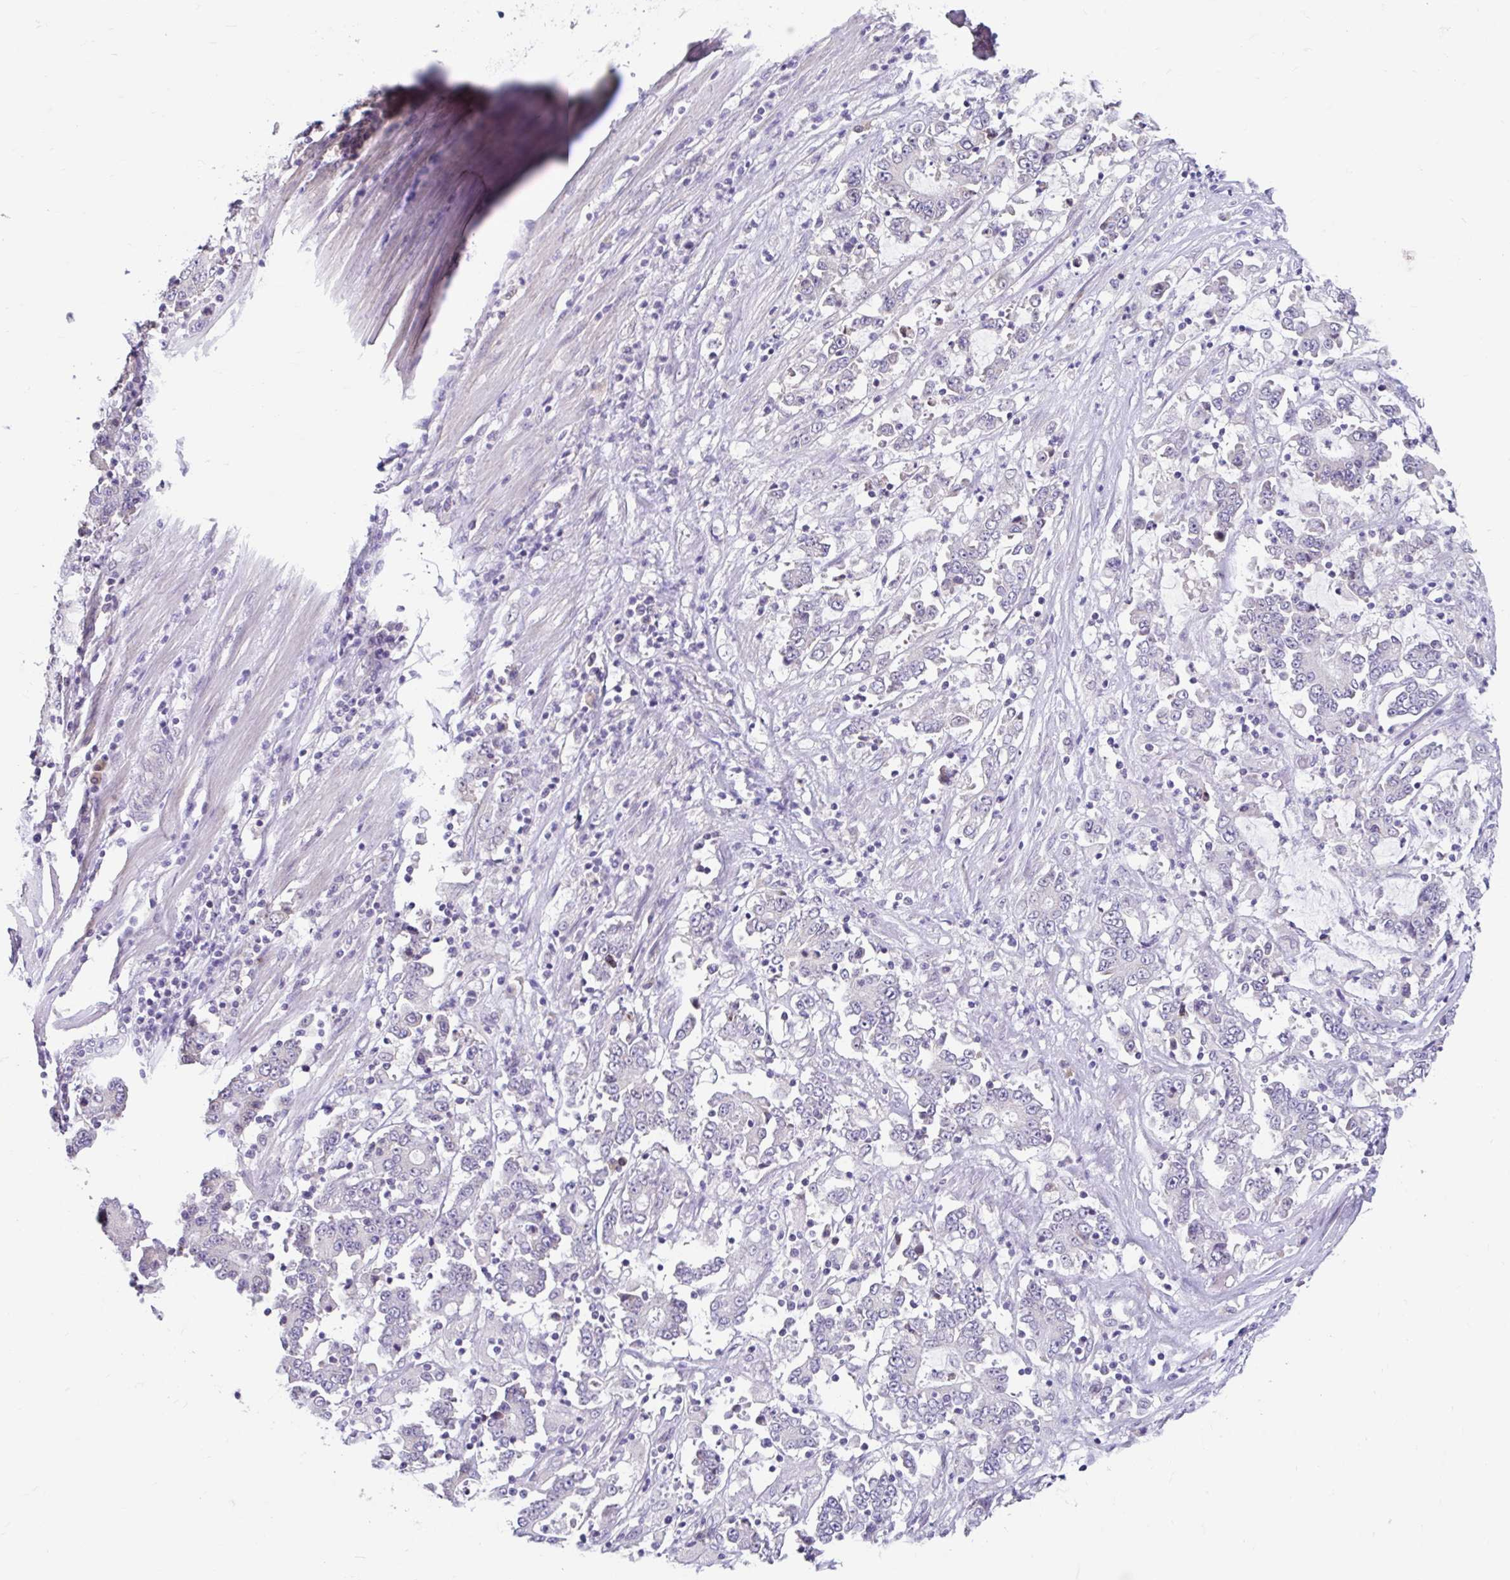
{"staining": {"intensity": "negative", "quantity": "none", "location": "none"}, "tissue": "stomach cancer", "cell_type": "Tumor cells", "image_type": "cancer", "snomed": [{"axis": "morphology", "description": "Adenocarcinoma, NOS"}, {"axis": "topography", "description": "Stomach, upper"}], "caption": "IHC histopathology image of human adenocarcinoma (stomach) stained for a protein (brown), which shows no staining in tumor cells.", "gene": "NT5C1B", "patient": {"sex": "male", "age": 68}}